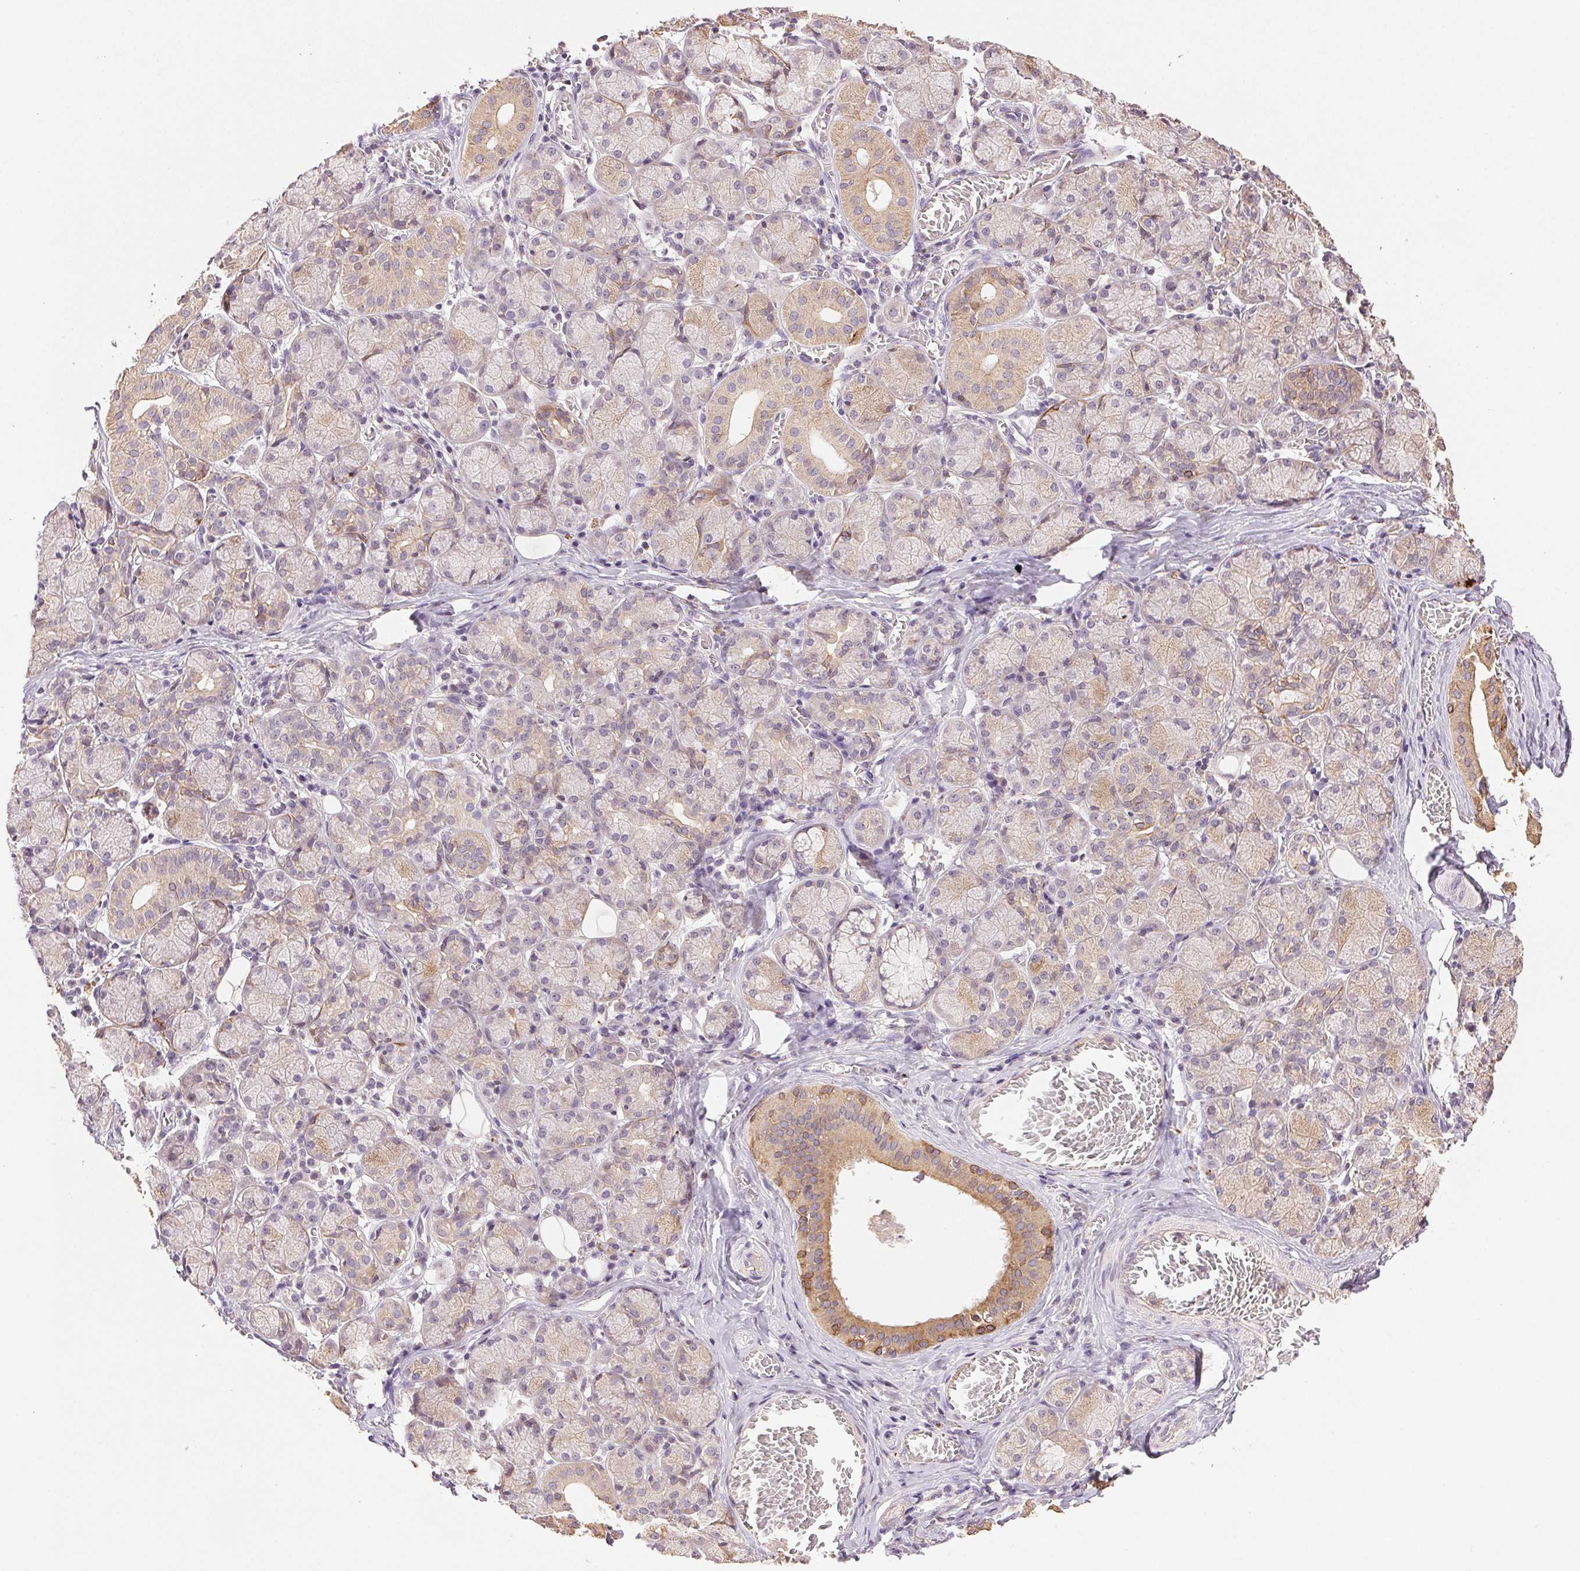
{"staining": {"intensity": "moderate", "quantity": "<25%", "location": "cytoplasmic/membranous"}, "tissue": "salivary gland", "cell_type": "Glandular cells", "image_type": "normal", "snomed": [{"axis": "morphology", "description": "Normal tissue, NOS"}, {"axis": "topography", "description": "Salivary gland"}, {"axis": "topography", "description": "Peripheral nerve tissue"}], "caption": "High-magnification brightfield microscopy of benign salivary gland stained with DAB (3,3'-diaminobenzidine) (brown) and counterstained with hematoxylin (blue). glandular cells exhibit moderate cytoplasmic/membranous expression is seen in approximately<25% of cells. Nuclei are stained in blue.", "gene": "TMEM253", "patient": {"sex": "female", "age": 24}}